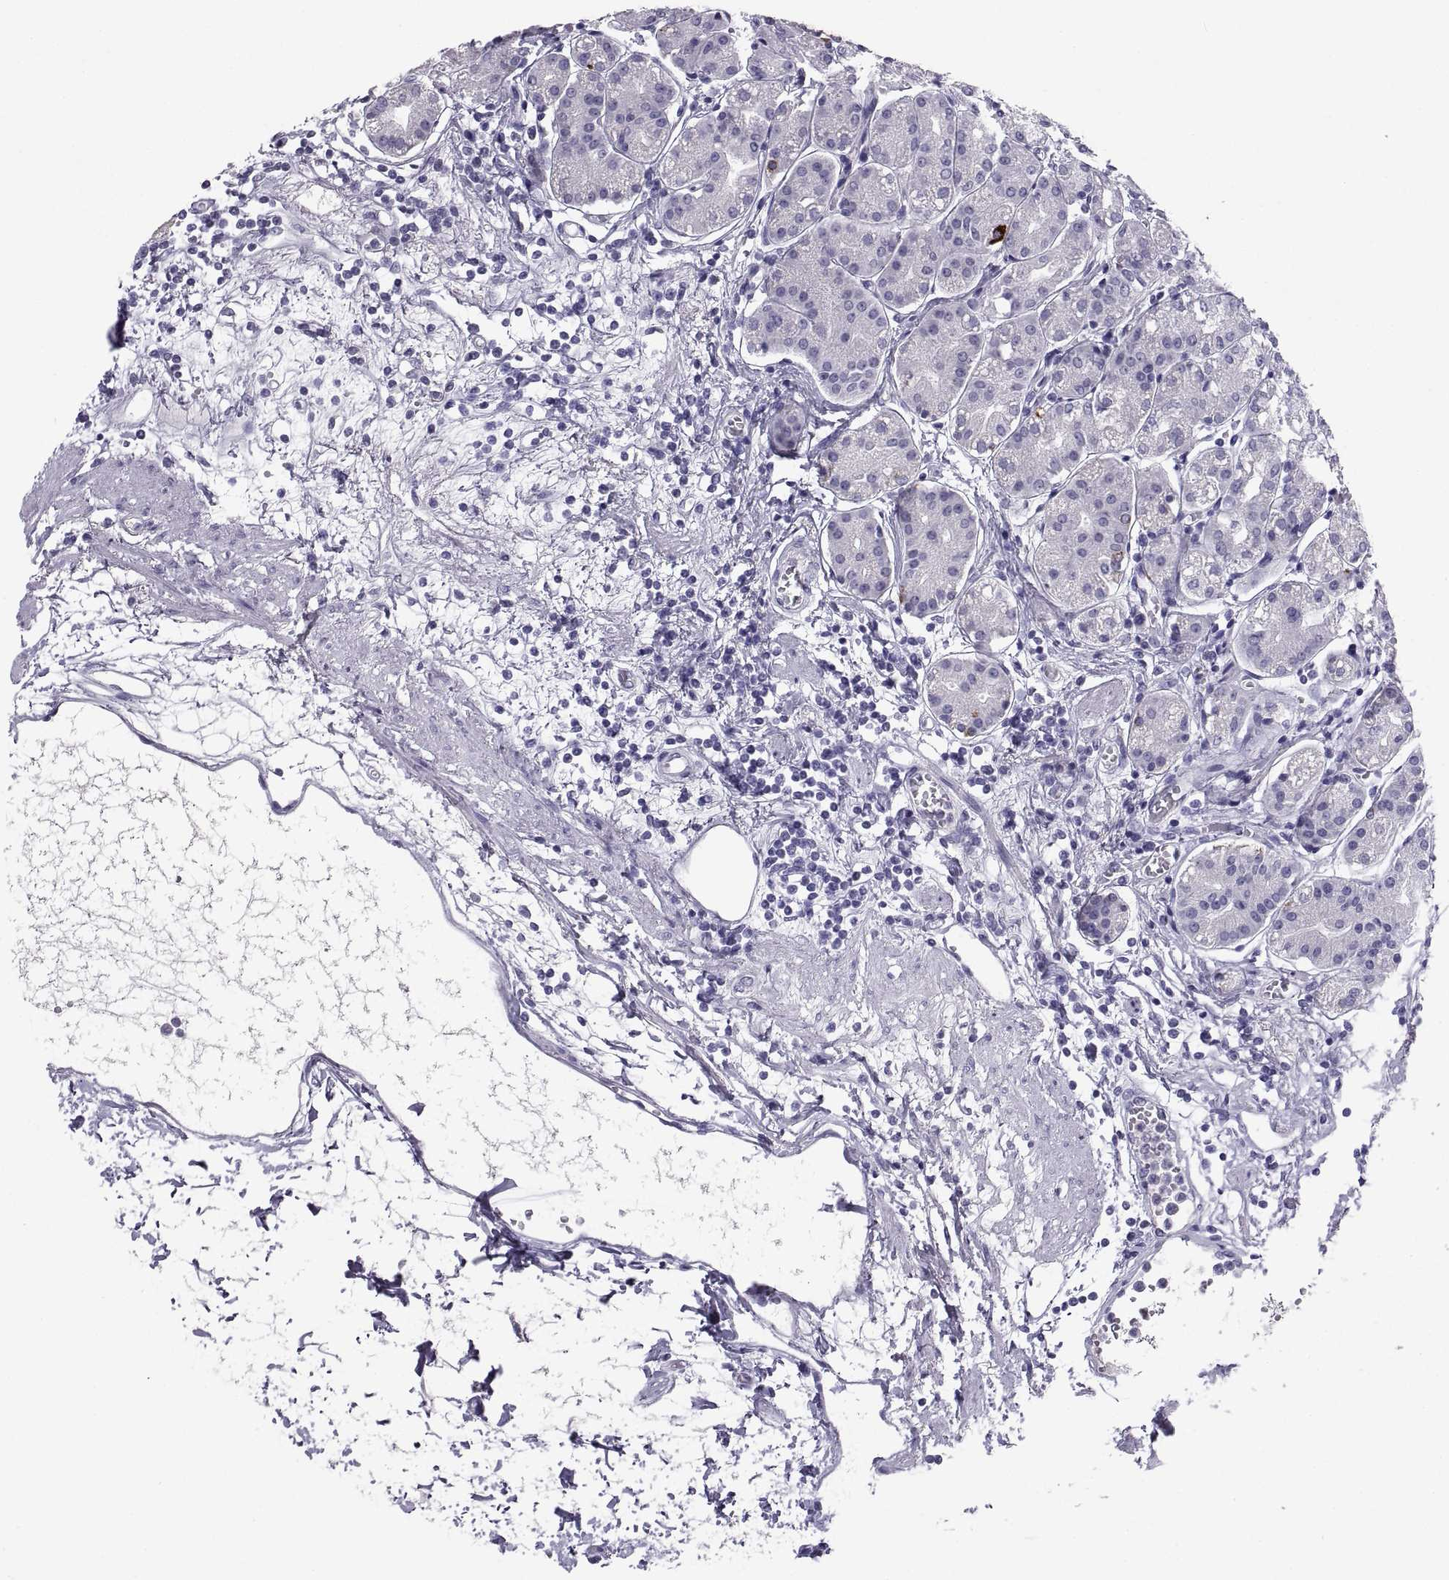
{"staining": {"intensity": "negative", "quantity": "none", "location": "none"}, "tissue": "stomach", "cell_type": "Glandular cells", "image_type": "normal", "snomed": [{"axis": "morphology", "description": "Normal tissue, NOS"}, {"axis": "topography", "description": "Skeletal muscle"}, {"axis": "topography", "description": "Stomach"}], "caption": "A photomicrograph of stomach stained for a protein demonstrates no brown staining in glandular cells. (DAB immunohistochemistry (IHC) with hematoxylin counter stain).", "gene": "PCSK1N", "patient": {"sex": "female", "age": 57}}